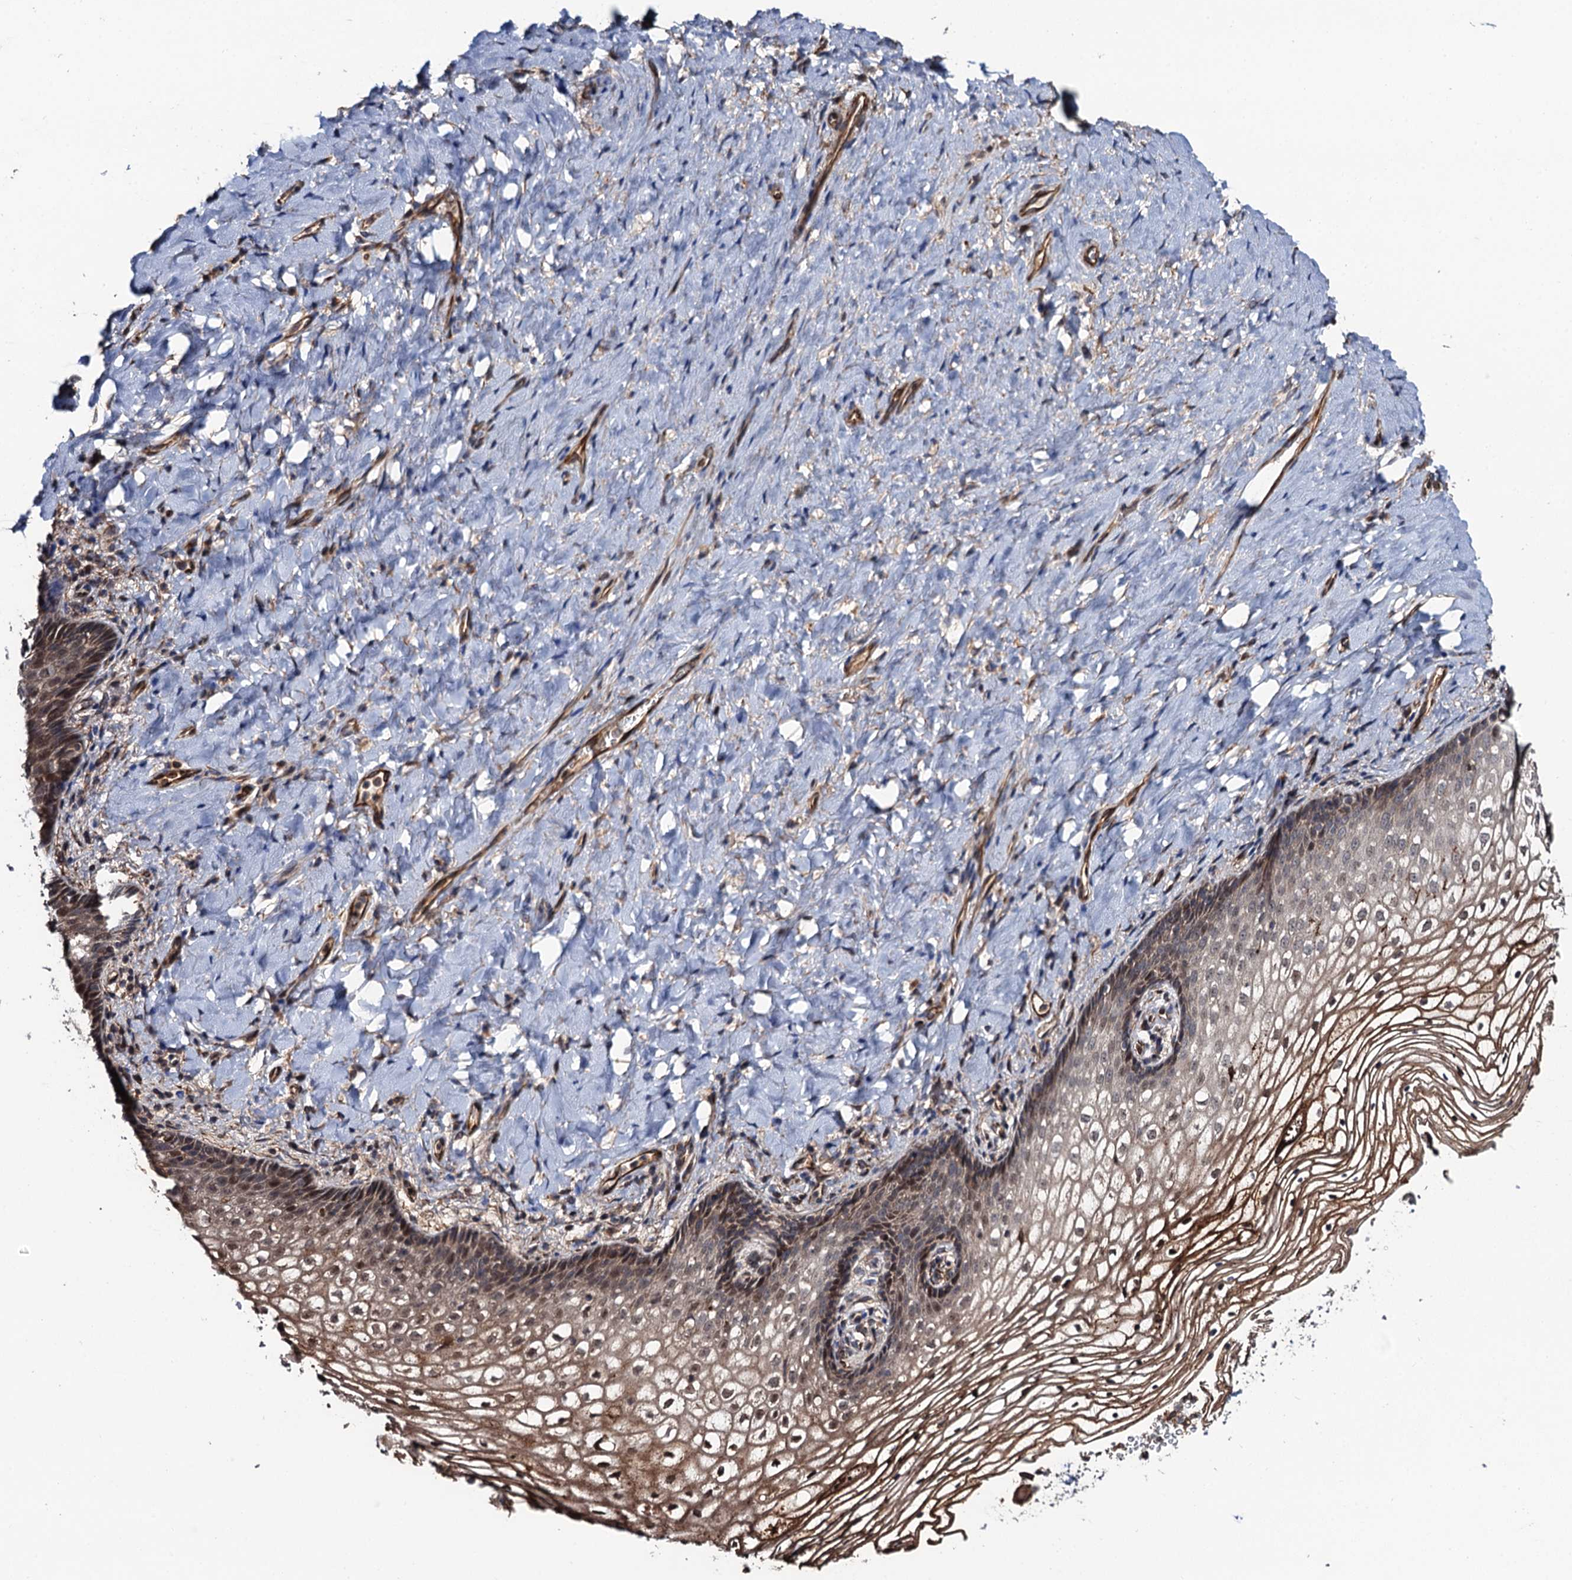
{"staining": {"intensity": "moderate", "quantity": ">75%", "location": "cytoplasmic/membranous,nuclear"}, "tissue": "vagina", "cell_type": "Squamous epithelial cells", "image_type": "normal", "snomed": [{"axis": "morphology", "description": "Normal tissue, NOS"}, {"axis": "topography", "description": "Vagina"}], "caption": "This image displays immunohistochemistry staining of benign vagina, with medium moderate cytoplasmic/membranous,nuclear expression in approximately >75% of squamous epithelial cells.", "gene": "FSIP1", "patient": {"sex": "female", "age": 60}}